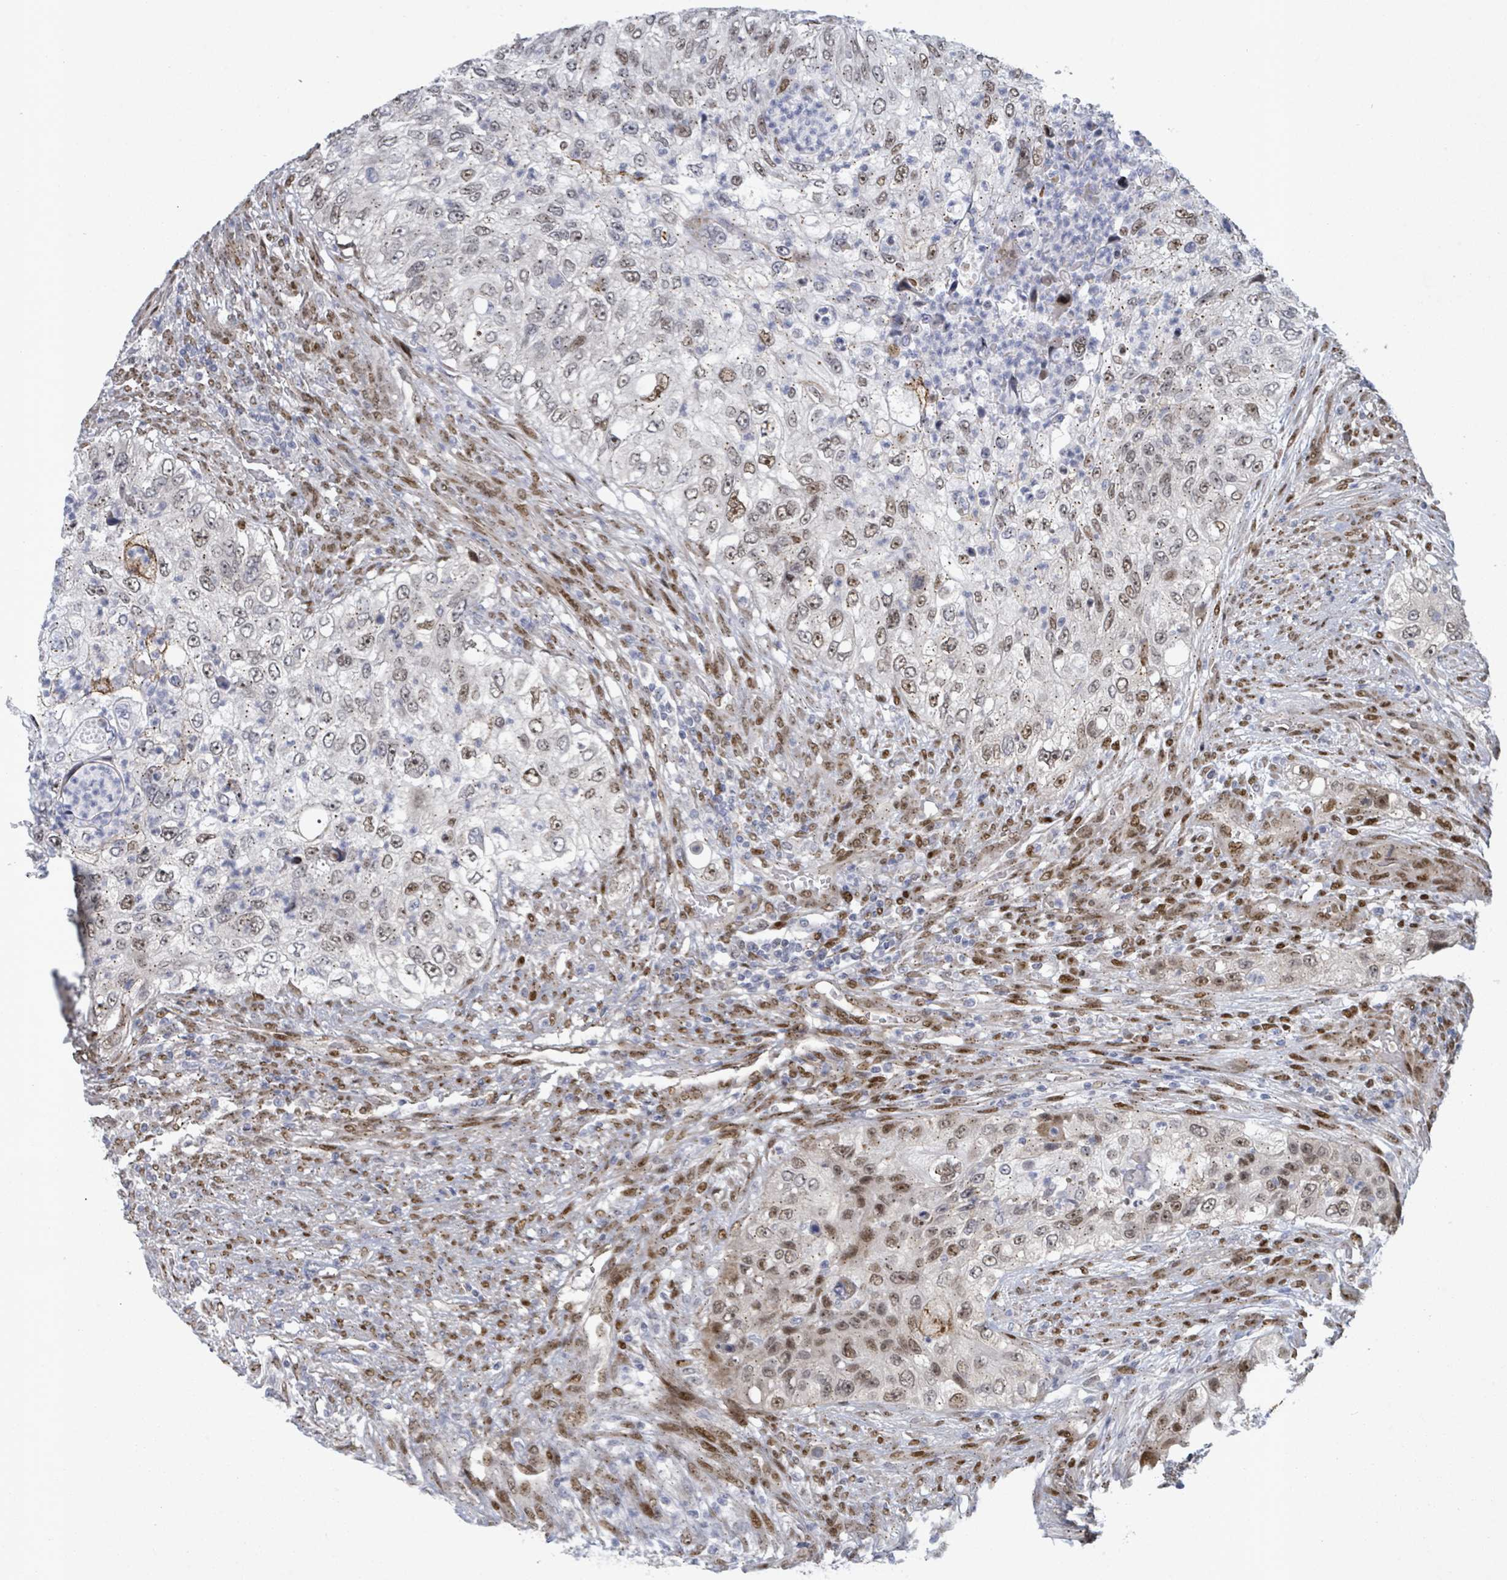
{"staining": {"intensity": "weak", "quantity": ">75%", "location": "cytoplasmic/membranous,nuclear"}, "tissue": "urothelial cancer", "cell_type": "Tumor cells", "image_type": "cancer", "snomed": [{"axis": "morphology", "description": "Urothelial carcinoma, High grade"}, {"axis": "topography", "description": "Urinary bladder"}], "caption": "A brown stain highlights weak cytoplasmic/membranous and nuclear positivity of a protein in high-grade urothelial carcinoma tumor cells.", "gene": "TUSC1", "patient": {"sex": "female", "age": 60}}